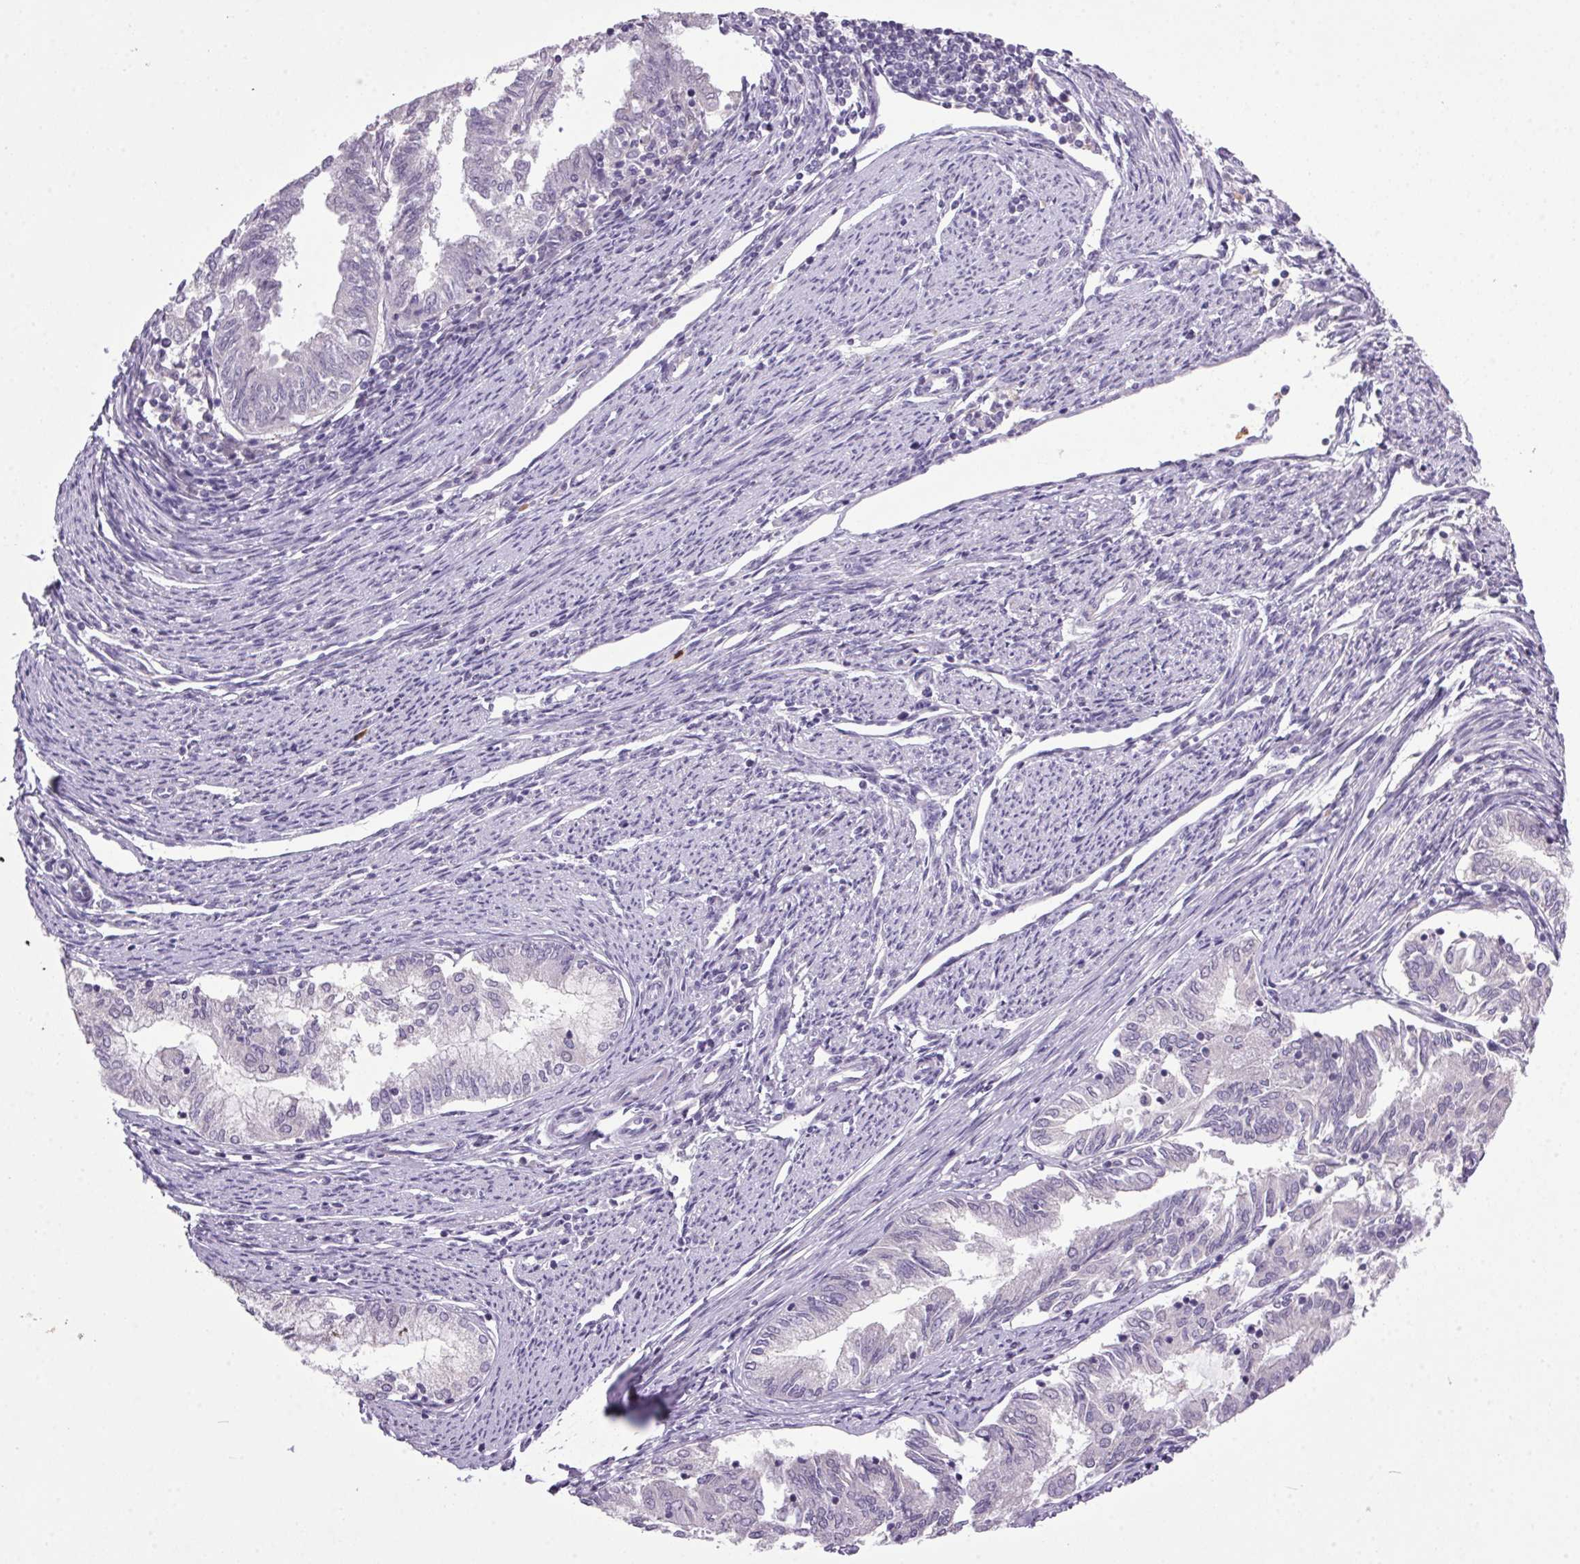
{"staining": {"intensity": "negative", "quantity": "none", "location": "none"}, "tissue": "endometrial cancer", "cell_type": "Tumor cells", "image_type": "cancer", "snomed": [{"axis": "morphology", "description": "Adenocarcinoma, NOS"}, {"axis": "topography", "description": "Endometrium"}], "caption": "The image displays no staining of tumor cells in endometrial cancer (adenocarcinoma).", "gene": "TRDN", "patient": {"sex": "female", "age": 79}}